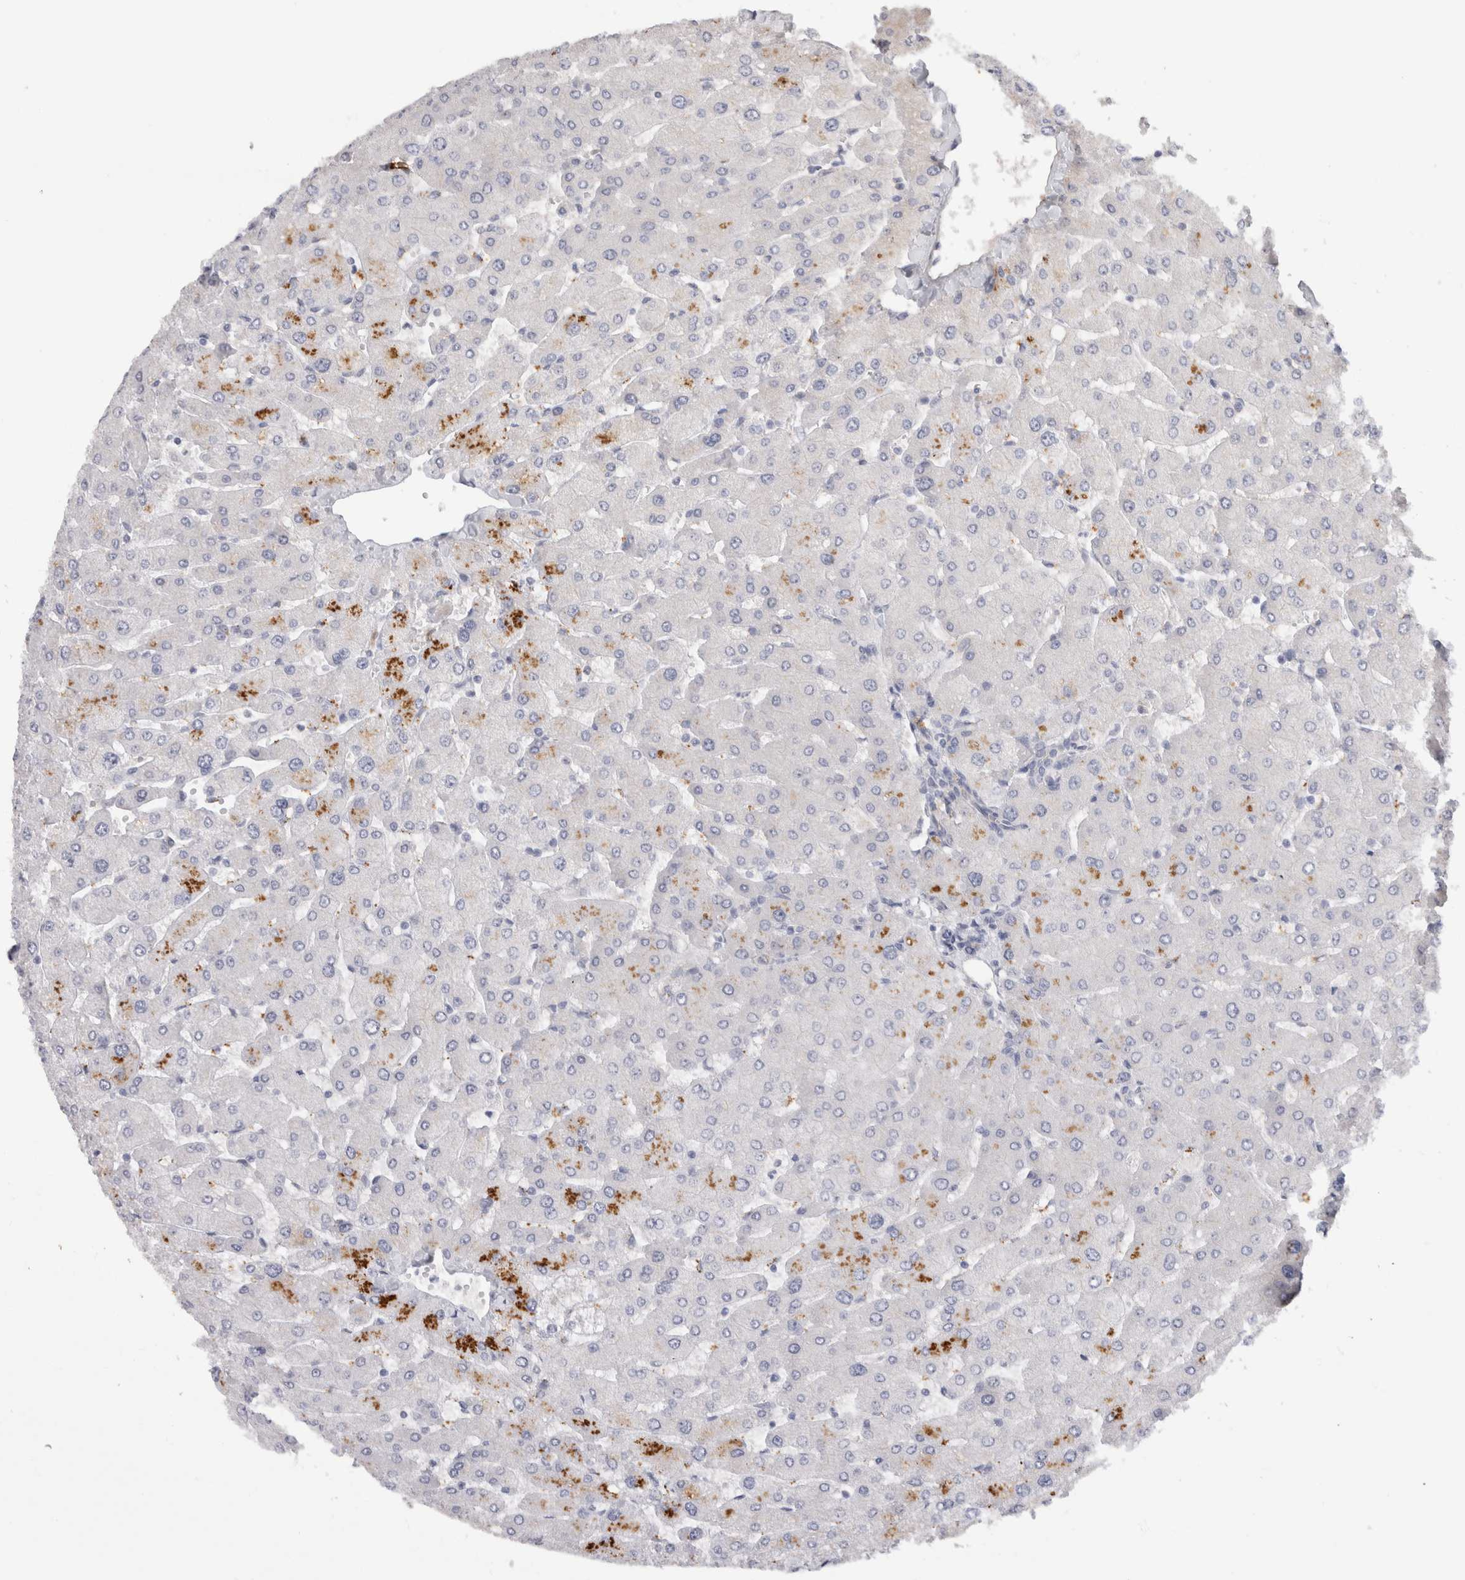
{"staining": {"intensity": "negative", "quantity": "none", "location": "none"}, "tissue": "liver", "cell_type": "Cholangiocytes", "image_type": "normal", "snomed": [{"axis": "morphology", "description": "Normal tissue, NOS"}, {"axis": "topography", "description": "Liver"}], "caption": "Cholangiocytes show no significant protein expression in unremarkable liver. (DAB IHC with hematoxylin counter stain).", "gene": "AFP", "patient": {"sex": "male", "age": 55}}